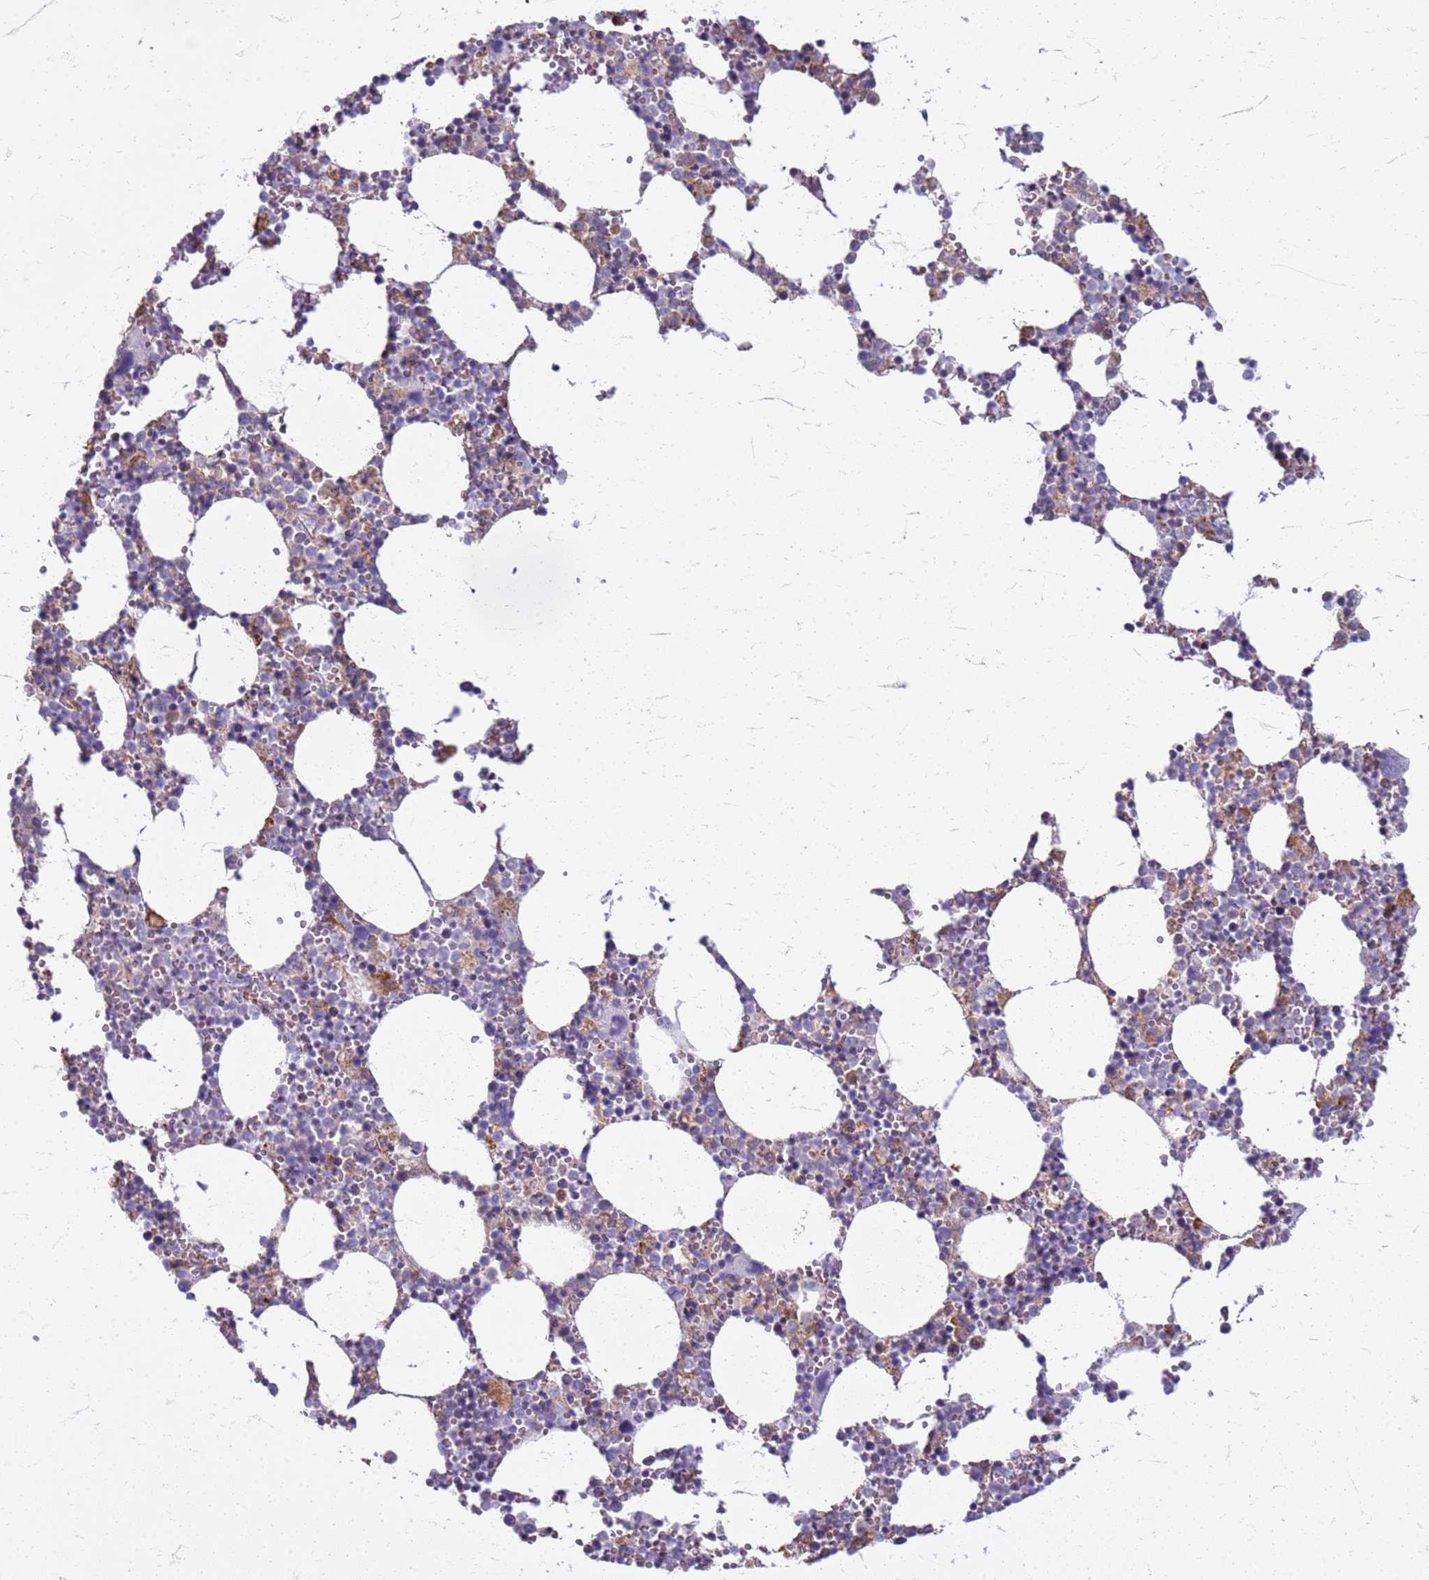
{"staining": {"intensity": "moderate", "quantity": "<25%", "location": "cytoplasmic/membranous"}, "tissue": "bone marrow", "cell_type": "Hematopoietic cells", "image_type": "normal", "snomed": [{"axis": "morphology", "description": "Normal tissue, NOS"}, {"axis": "topography", "description": "Bone marrow"}], "caption": "A low amount of moderate cytoplasmic/membranous expression is present in approximately <25% of hematopoietic cells in benign bone marrow. (DAB = brown stain, brightfield microscopy at high magnification).", "gene": "PDK3", "patient": {"sex": "female", "age": 64}}